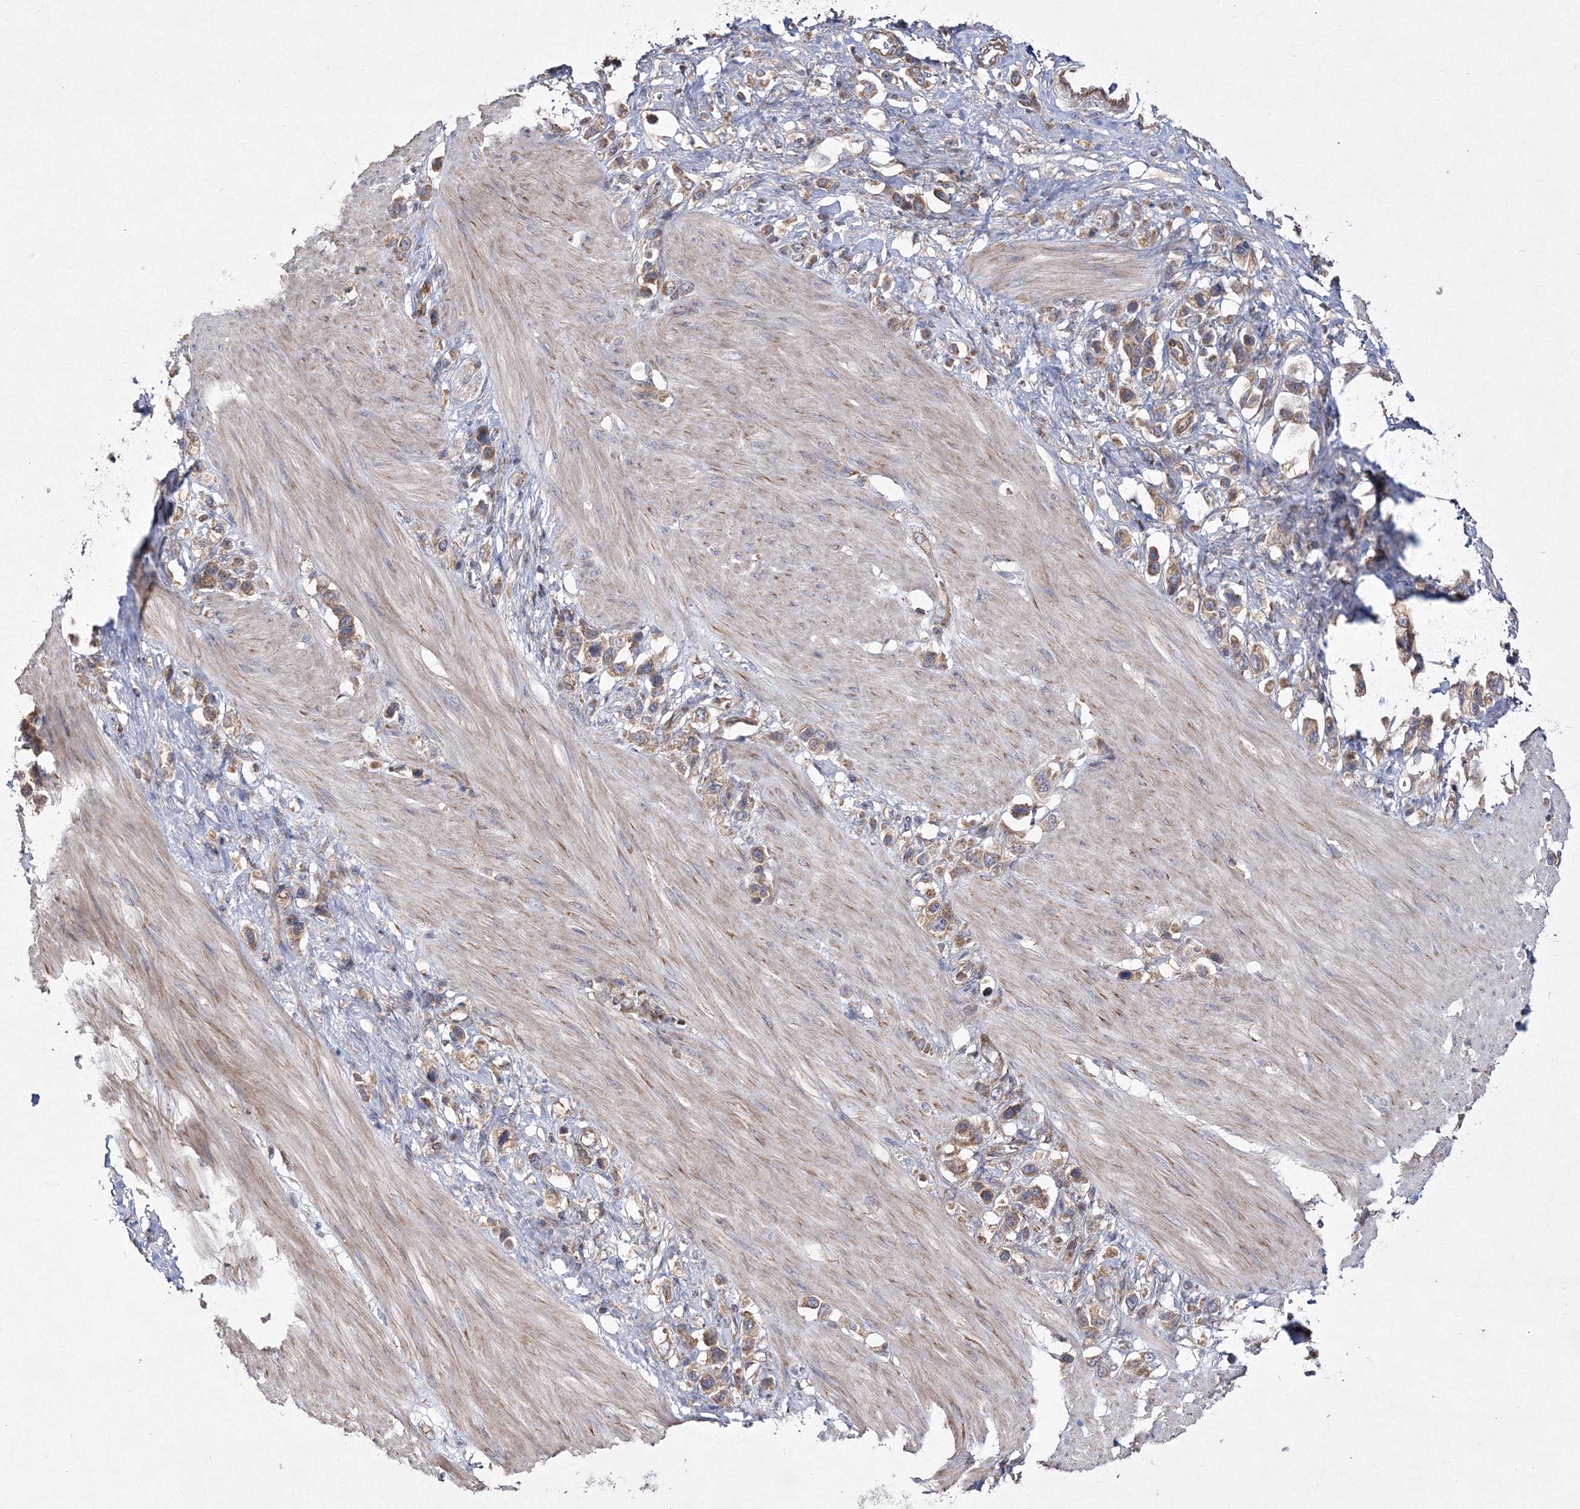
{"staining": {"intensity": "moderate", "quantity": ">75%", "location": "cytoplasmic/membranous"}, "tissue": "stomach cancer", "cell_type": "Tumor cells", "image_type": "cancer", "snomed": [{"axis": "morphology", "description": "Adenocarcinoma, NOS"}, {"axis": "topography", "description": "Stomach"}], "caption": "Moderate cytoplasmic/membranous protein staining is seen in approximately >75% of tumor cells in stomach cancer.", "gene": "DNAJC13", "patient": {"sex": "female", "age": 65}}